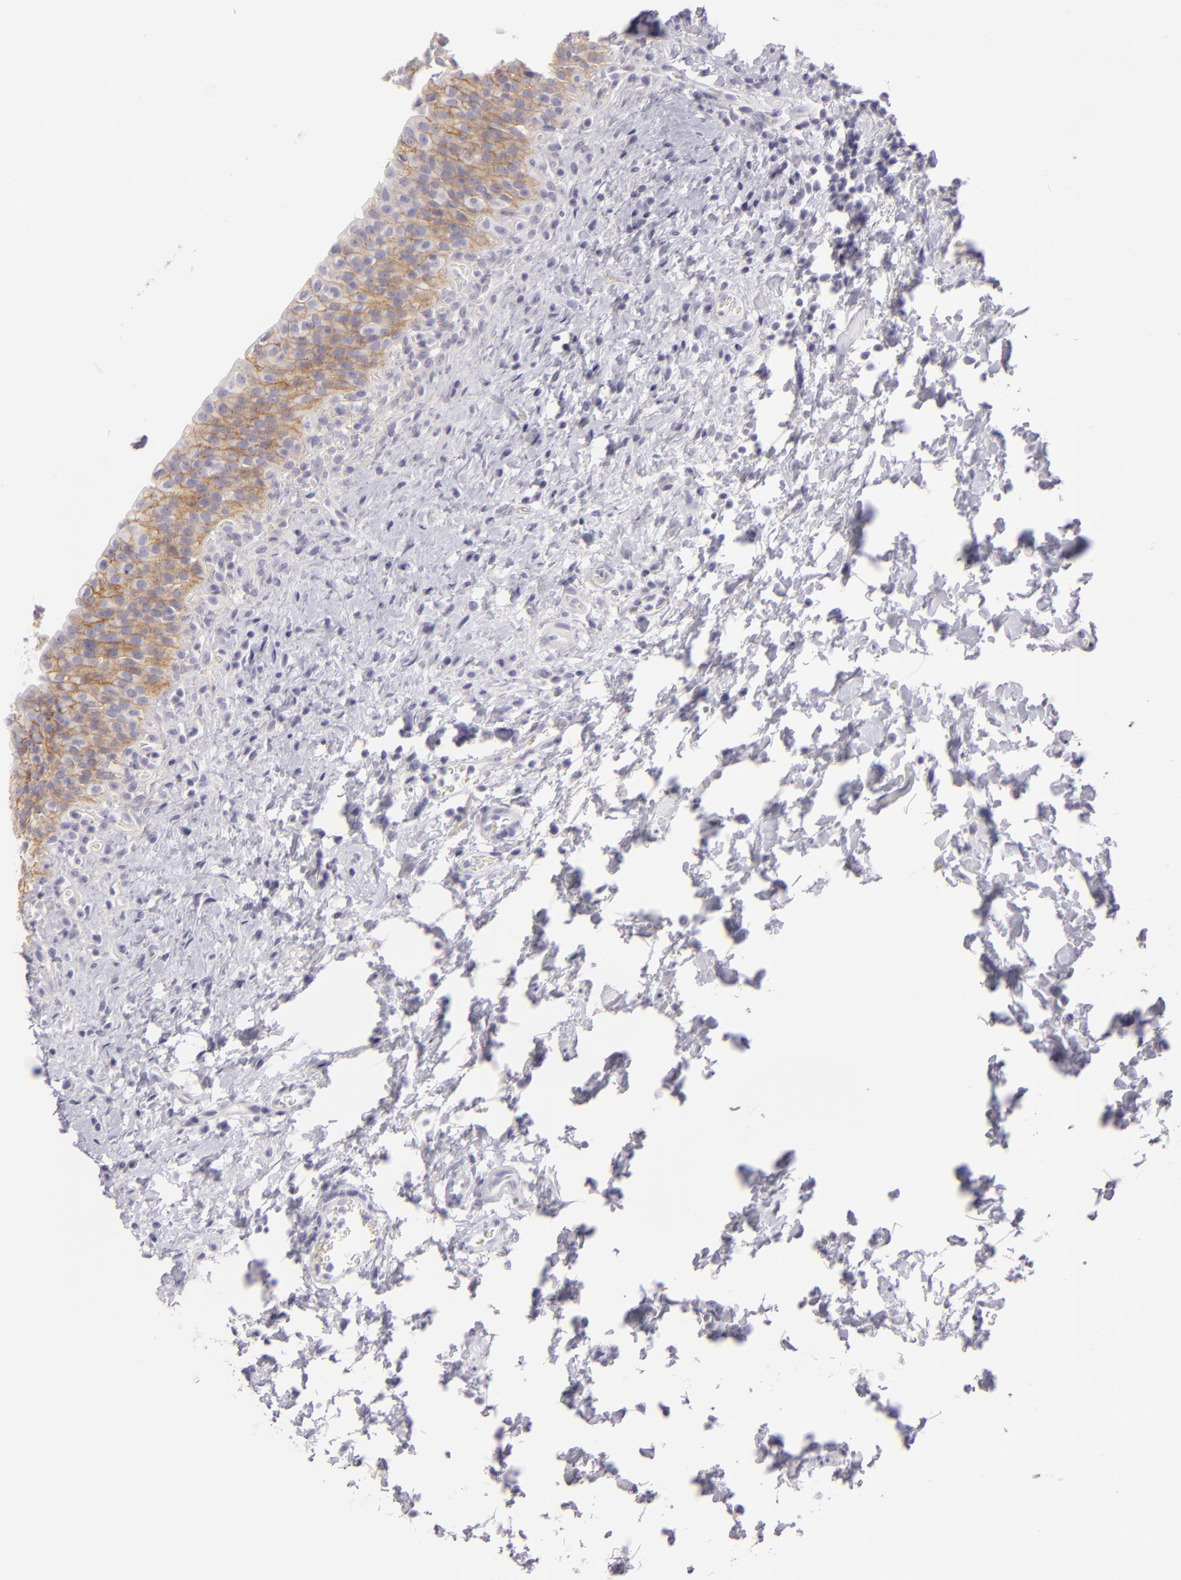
{"staining": {"intensity": "strong", "quantity": ">75%", "location": "cytoplasmic/membranous"}, "tissue": "urinary bladder", "cell_type": "Urothelial cells", "image_type": "normal", "snomed": [{"axis": "morphology", "description": "Normal tissue, NOS"}, {"axis": "topography", "description": "Urinary bladder"}], "caption": "Immunohistochemical staining of normal human urinary bladder shows >75% levels of strong cytoplasmic/membranous protein staining in approximately >75% of urothelial cells. (Brightfield microscopy of DAB IHC at high magnification).", "gene": "DLG4", "patient": {"sex": "male", "age": 51}}